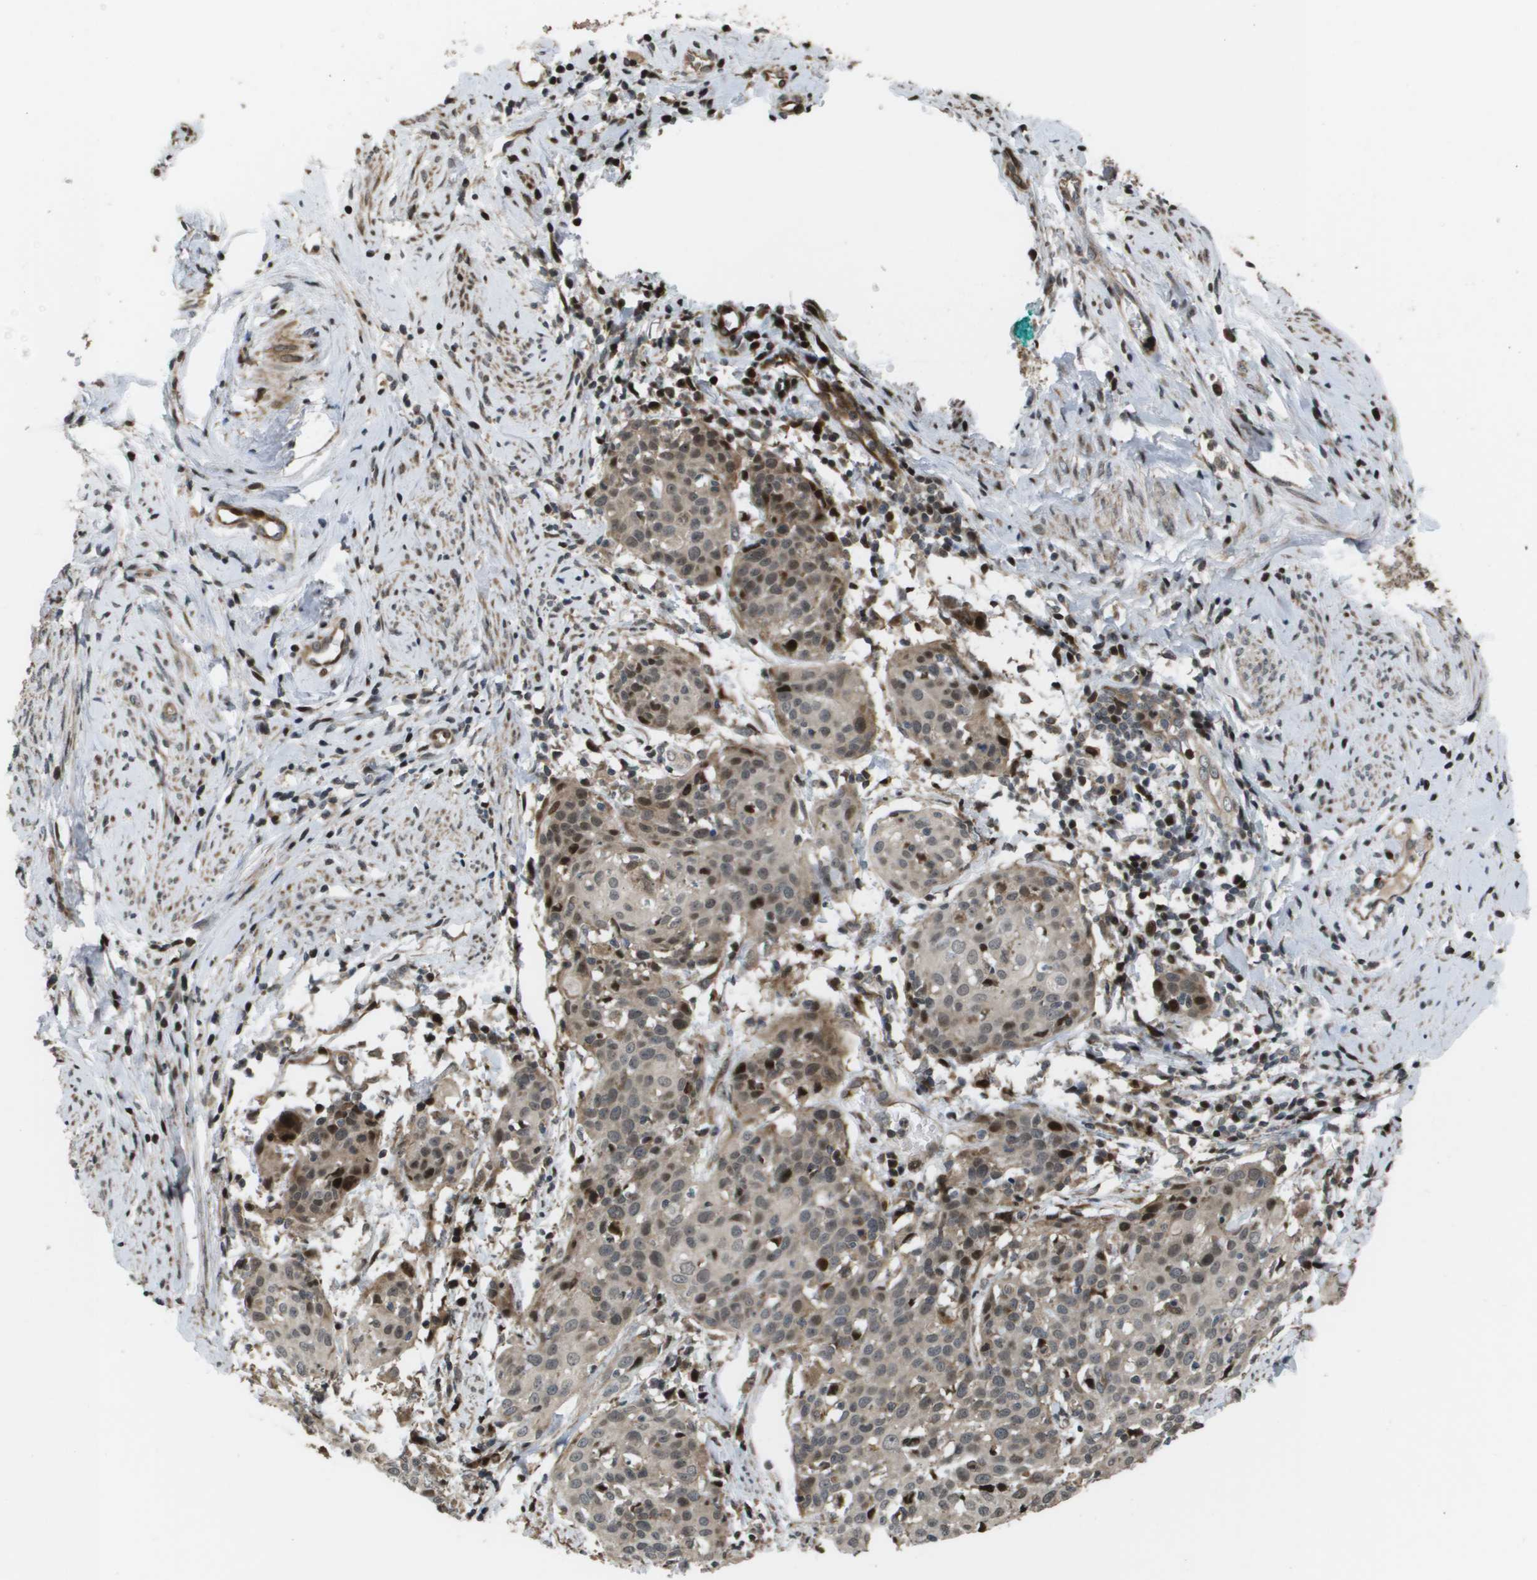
{"staining": {"intensity": "strong", "quantity": "<25%", "location": "nuclear"}, "tissue": "cervical cancer", "cell_type": "Tumor cells", "image_type": "cancer", "snomed": [{"axis": "morphology", "description": "Squamous cell carcinoma, NOS"}, {"axis": "topography", "description": "Cervix"}], "caption": "The immunohistochemical stain shows strong nuclear positivity in tumor cells of cervical squamous cell carcinoma tissue.", "gene": "AXIN2", "patient": {"sex": "female", "age": 38}}